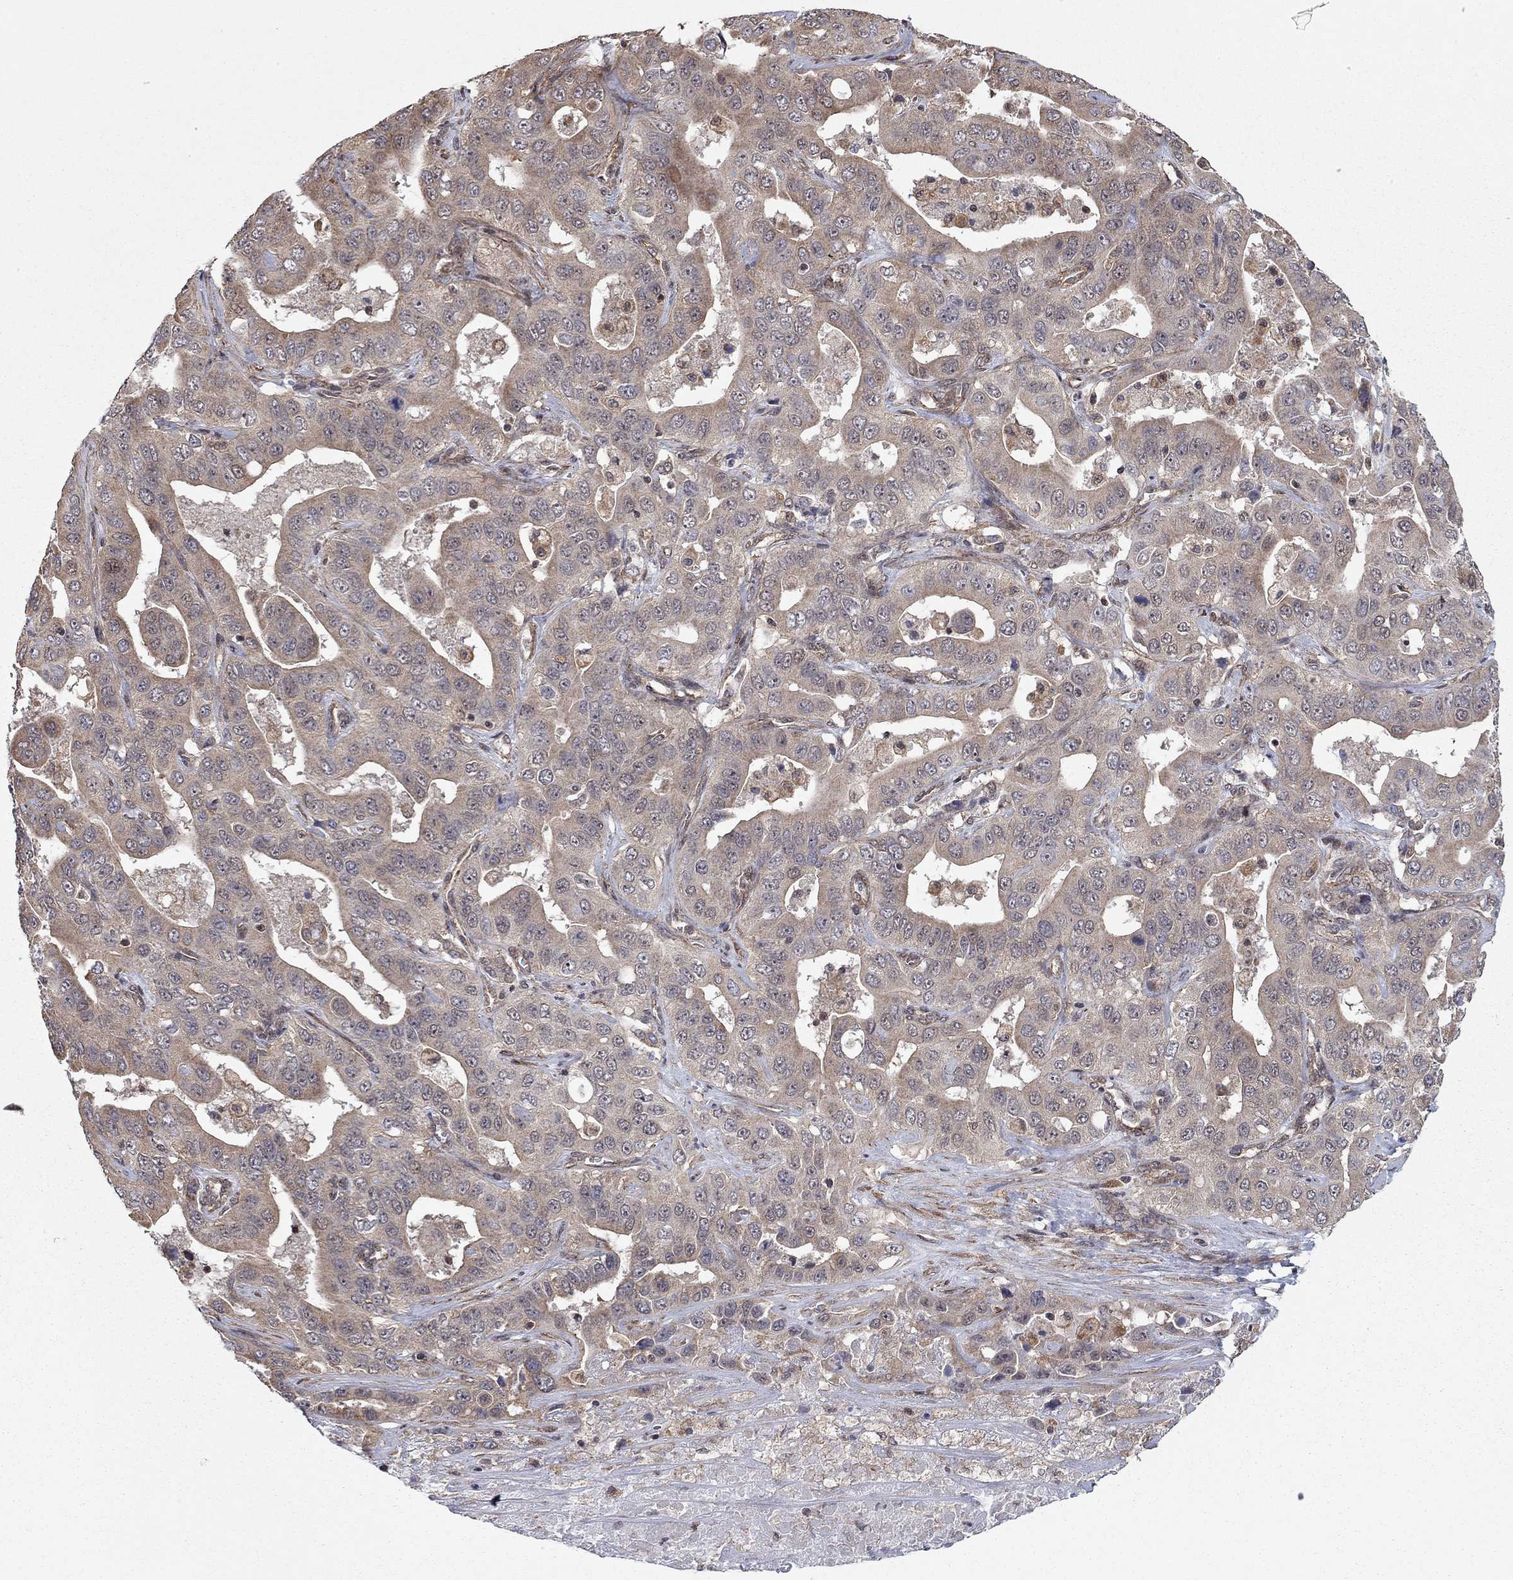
{"staining": {"intensity": "weak", "quantity": "<25%", "location": "cytoplasmic/membranous"}, "tissue": "liver cancer", "cell_type": "Tumor cells", "image_type": "cancer", "snomed": [{"axis": "morphology", "description": "Cholangiocarcinoma"}, {"axis": "topography", "description": "Liver"}], "caption": "Immunohistochemistry of human cholangiocarcinoma (liver) reveals no positivity in tumor cells.", "gene": "TDP1", "patient": {"sex": "female", "age": 52}}